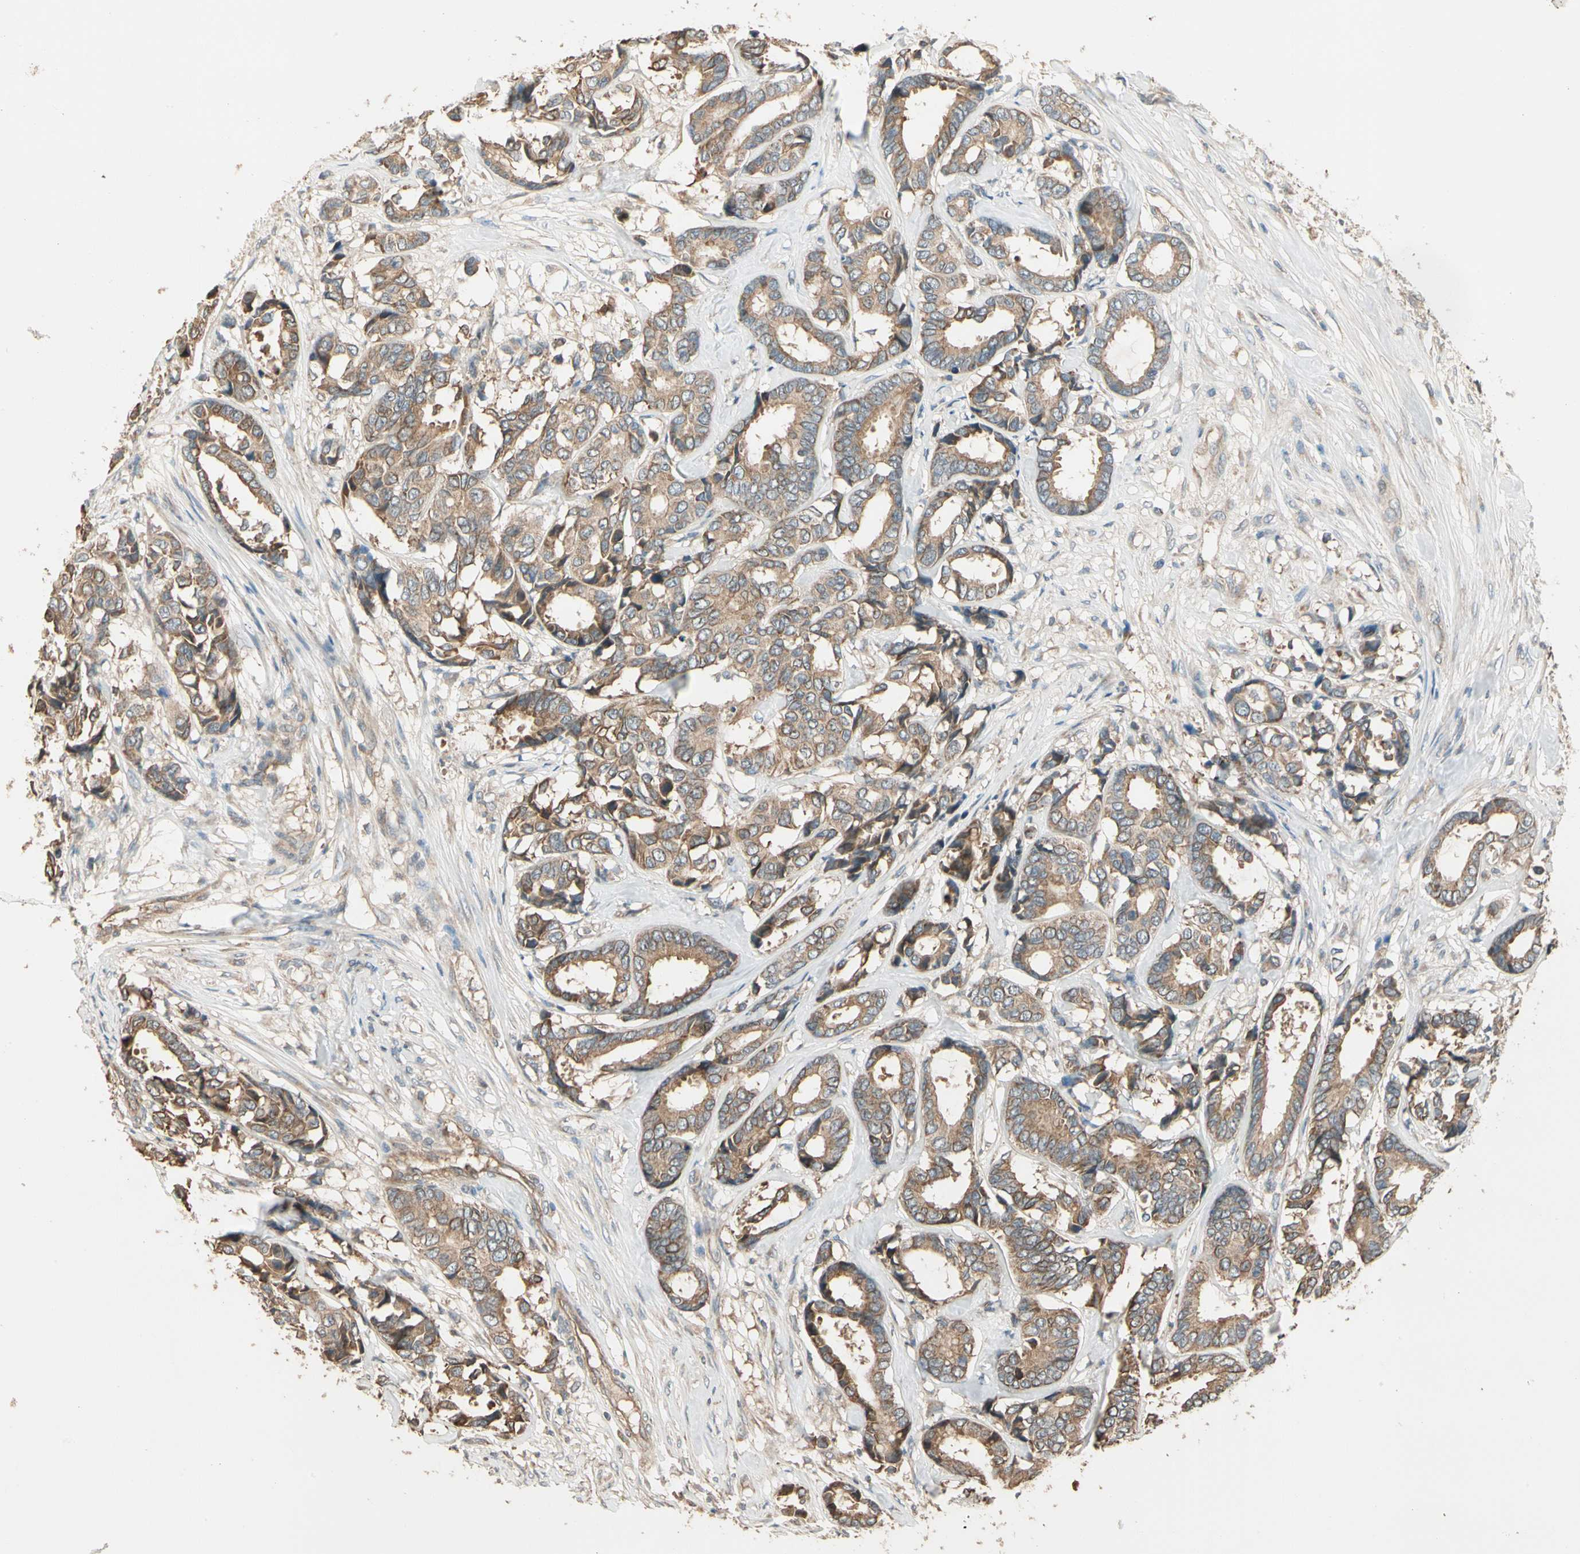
{"staining": {"intensity": "moderate", "quantity": ">75%", "location": "cytoplasmic/membranous"}, "tissue": "breast cancer", "cell_type": "Tumor cells", "image_type": "cancer", "snomed": [{"axis": "morphology", "description": "Duct carcinoma"}, {"axis": "topography", "description": "Breast"}], "caption": "Immunohistochemistry of breast invasive ductal carcinoma exhibits medium levels of moderate cytoplasmic/membranous expression in approximately >75% of tumor cells.", "gene": "TNFRSF21", "patient": {"sex": "female", "age": 87}}